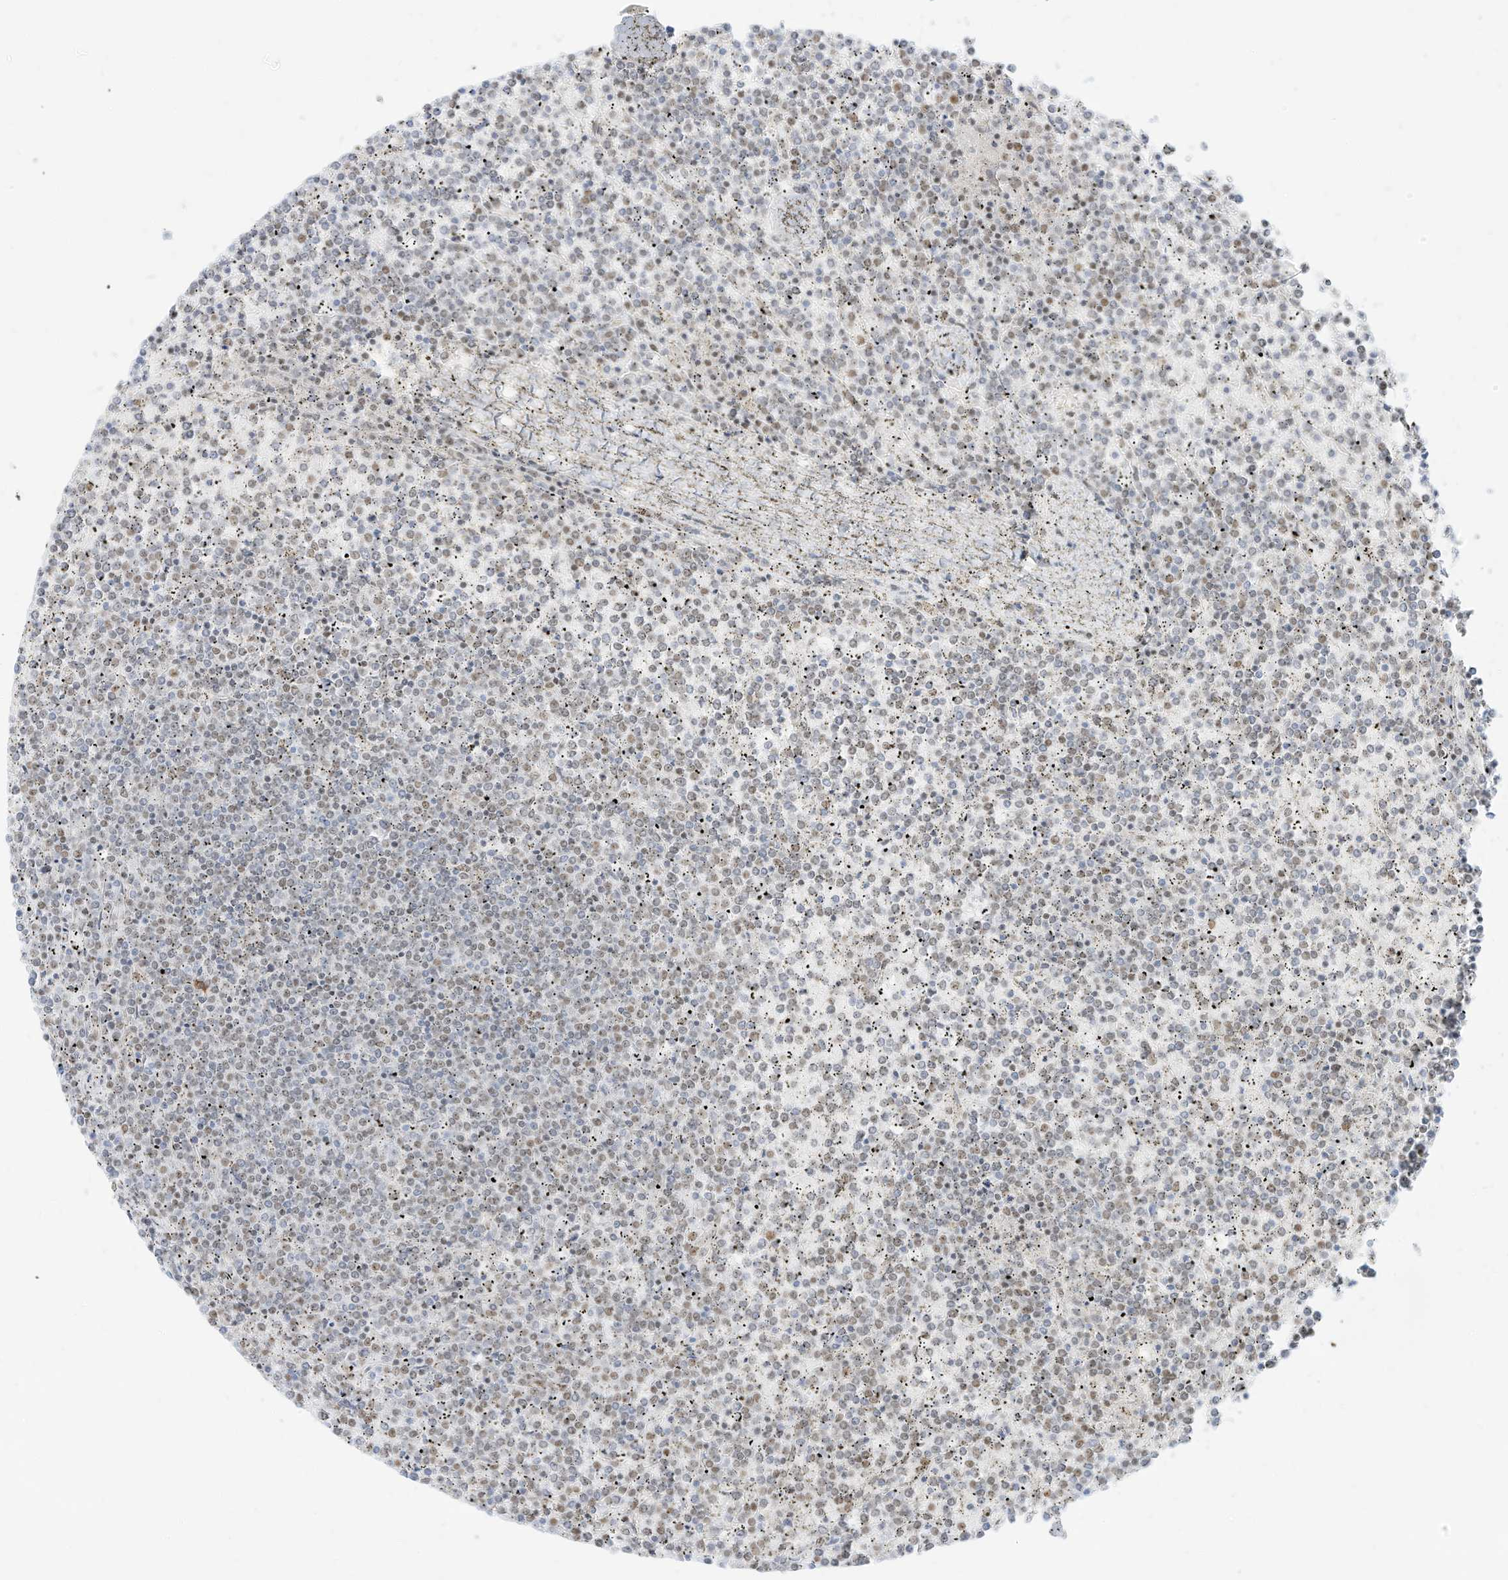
{"staining": {"intensity": "negative", "quantity": "none", "location": "none"}, "tissue": "lymphoma", "cell_type": "Tumor cells", "image_type": "cancer", "snomed": [{"axis": "morphology", "description": "Malignant lymphoma, non-Hodgkin's type, Low grade"}, {"axis": "topography", "description": "Spleen"}], "caption": "The immunohistochemistry (IHC) micrograph has no significant expression in tumor cells of malignant lymphoma, non-Hodgkin's type (low-grade) tissue. (DAB immunohistochemistry visualized using brightfield microscopy, high magnification).", "gene": "NHSL1", "patient": {"sex": "female", "age": 19}}